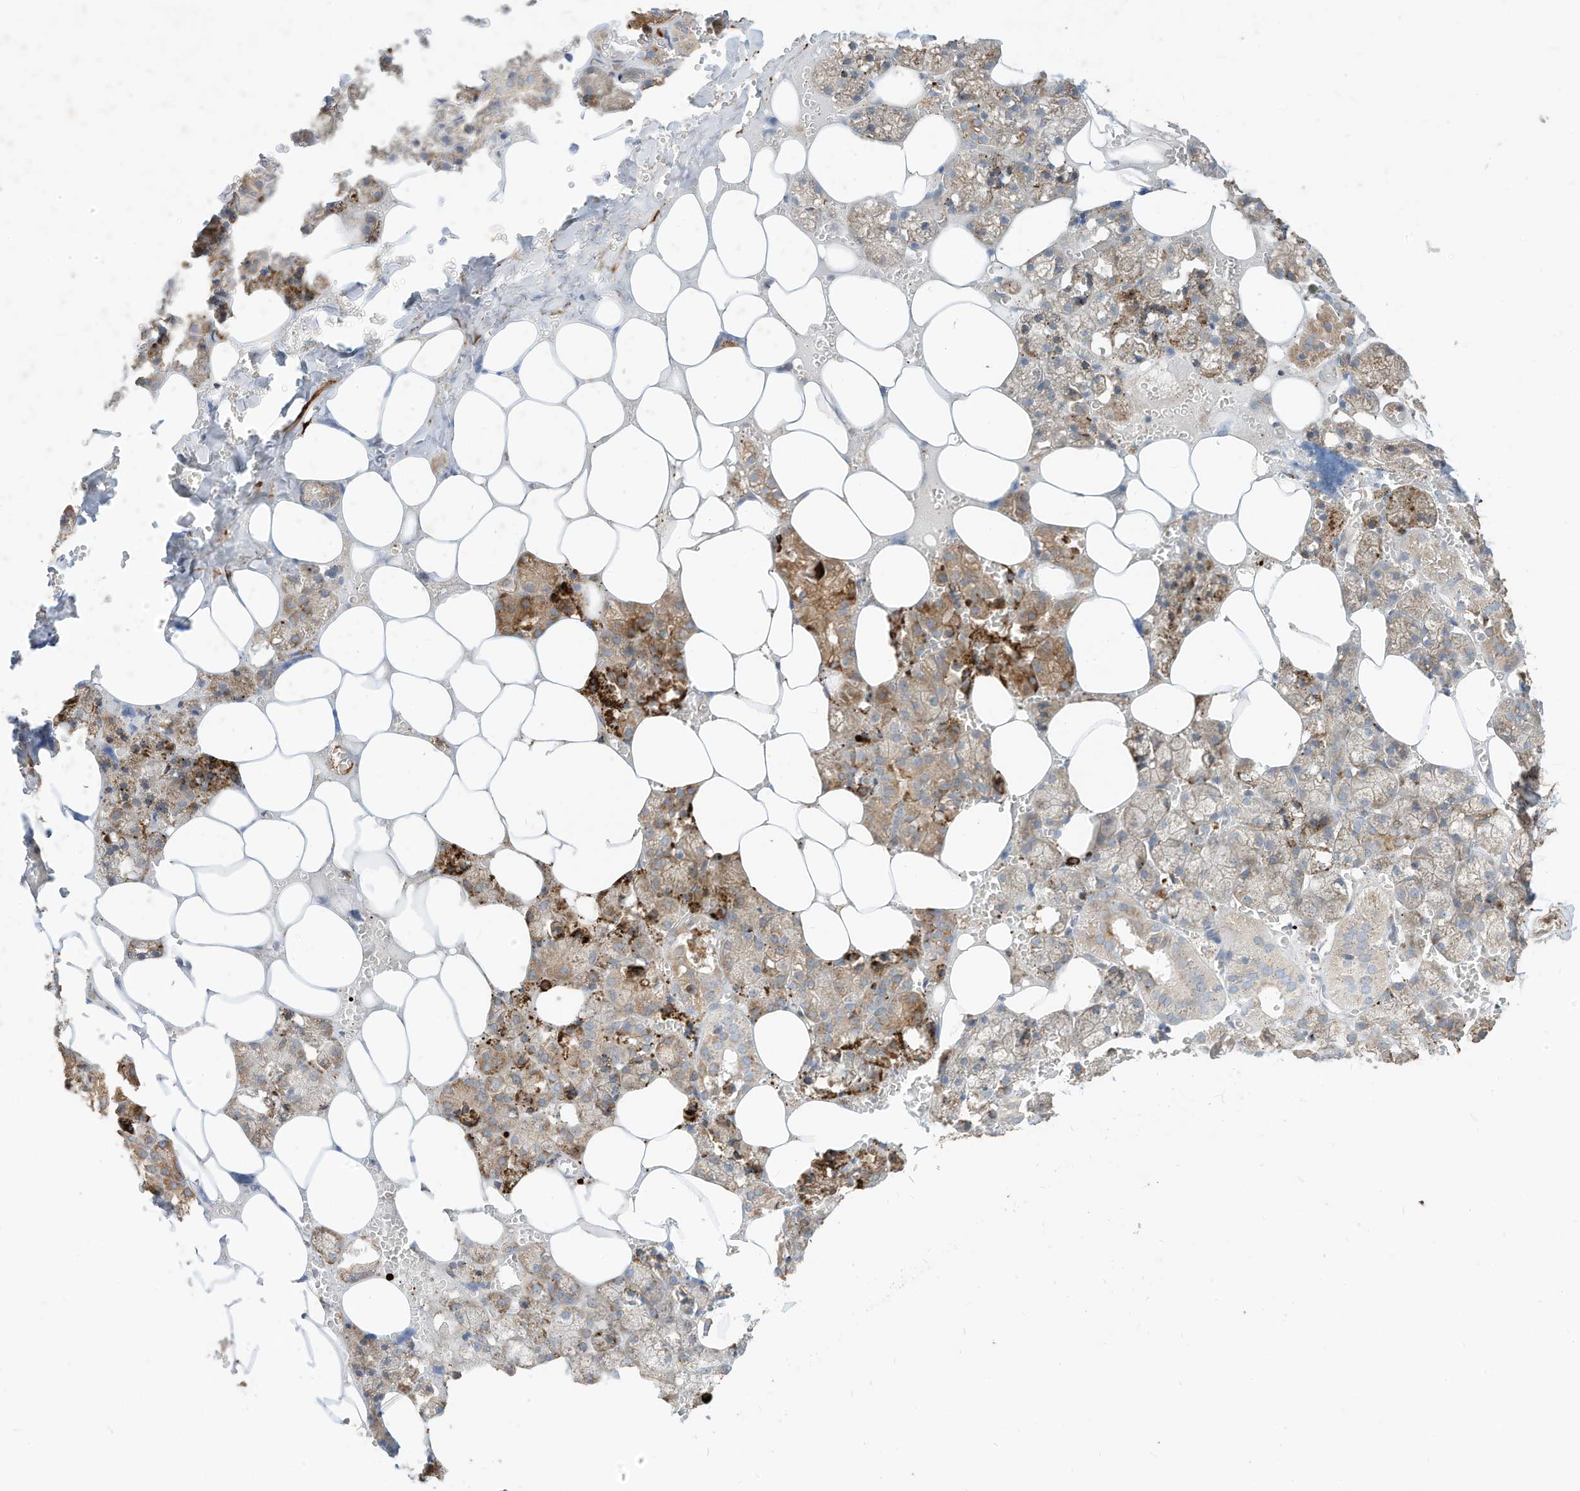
{"staining": {"intensity": "moderate", "quantity": "25%-75%", "location": "cytoplasmic/membranous"}, "tissue": "salivary gland", "cell_type": "Glandular cells", "image_type": "normal", "snomed": [{"axis": "morphology", "description": "Normal tissue, NOS"}, {"axis": "topography", "description": "Salivary gland"}], "caption": "Immunohistochemical staining of normal human salivary gland exhibits medium levels of moderate cytoplasmic/membranous staining in about 25%-75% of glandular cells.", "gene": "TRNAU1AP", "patient": {"sex": "male", "age": 62}}